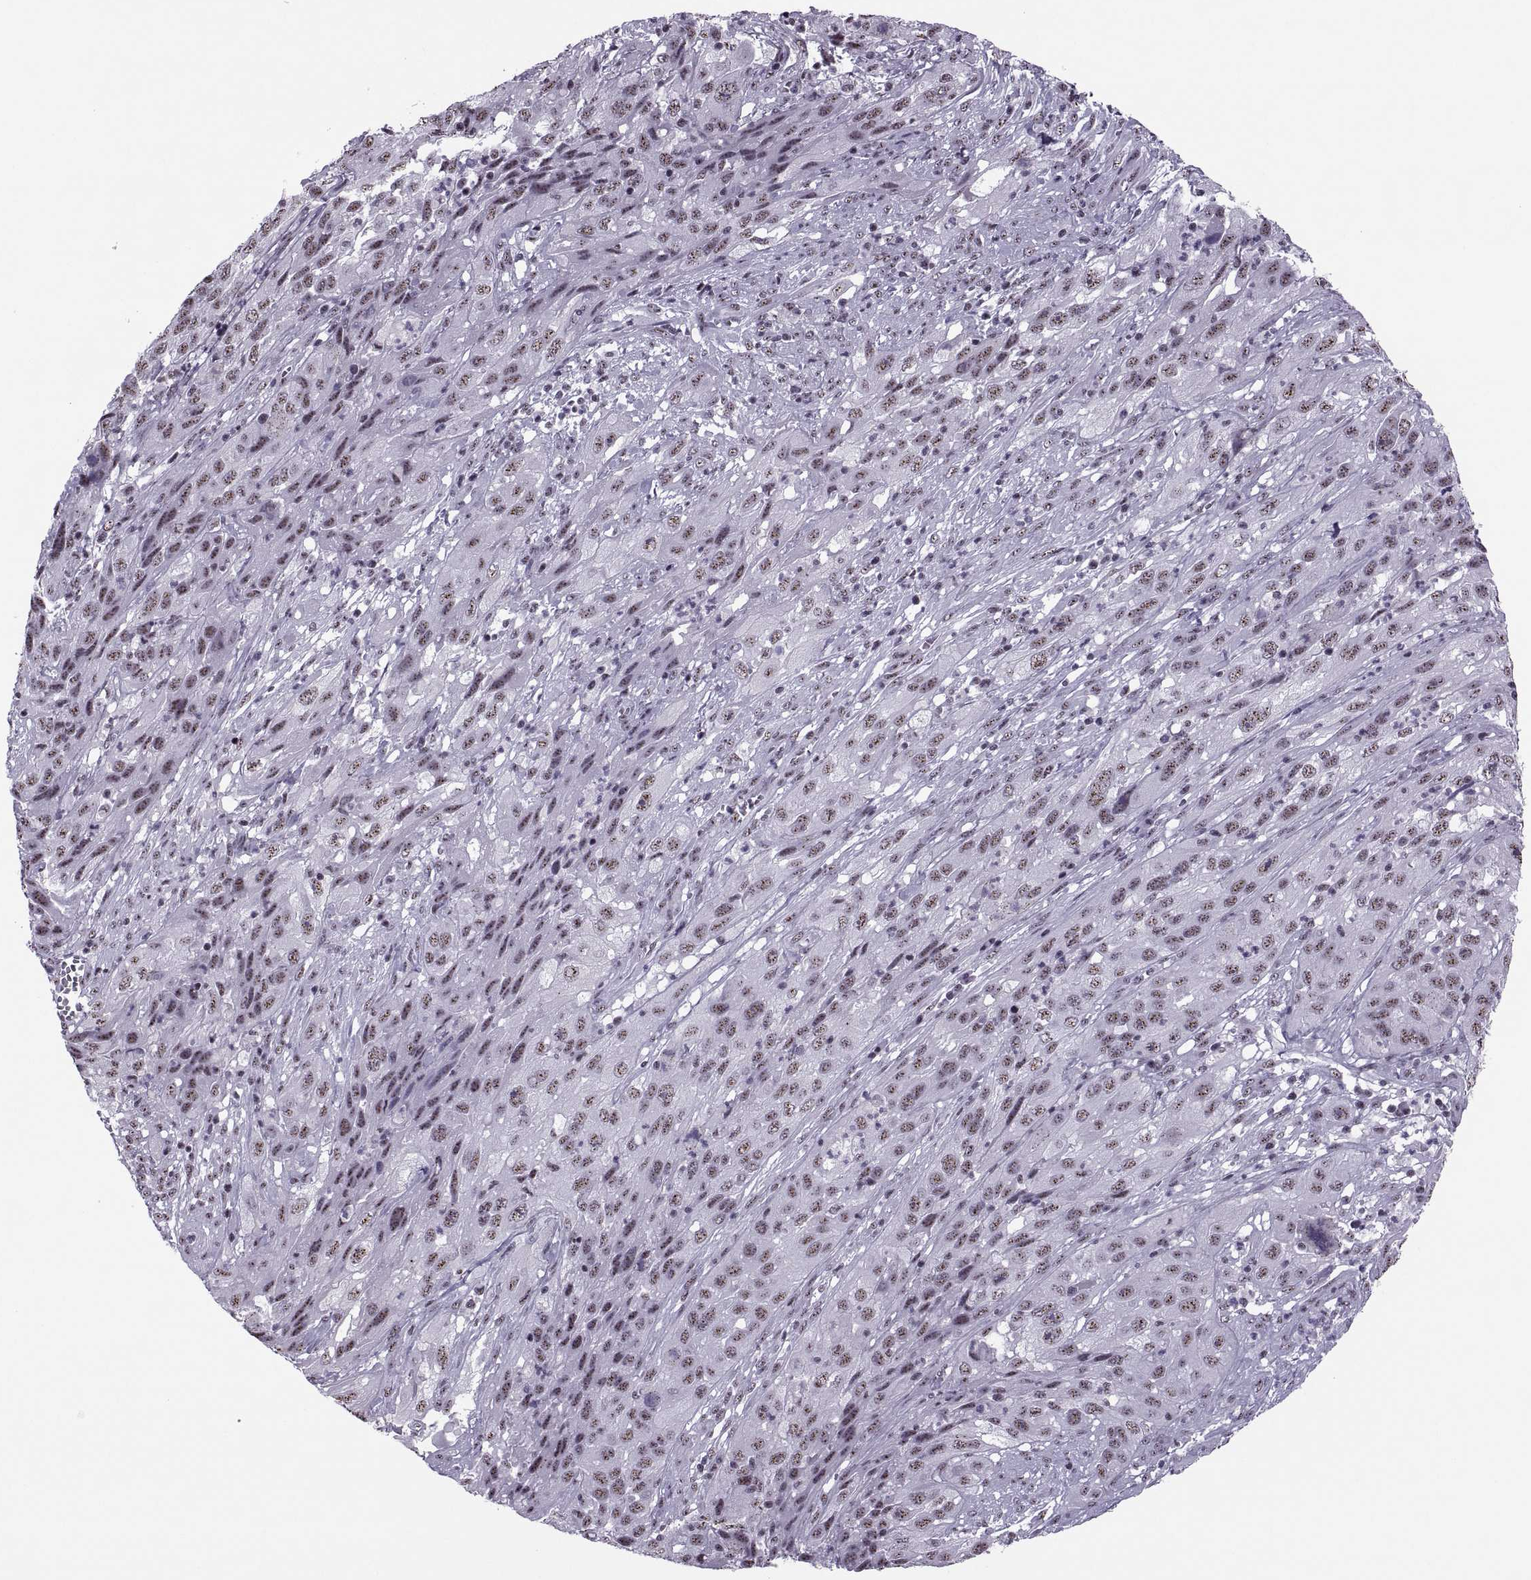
{"staining": {"intensity": "weak", "quantity": ">75%", "location": "nuclear"}, "tissue": "cervical cancer", "cell_type": "Tumor cells", "image_type": "cancer", "snomed": [{"axis": "morphology", "description": "Squamous cell carcinoma, NOS"}, {"axis": "topography", "description": "Cervix"}], "caption": "Human cervical cancer stained with a brown dye exhibits weak nuclear positive positivity in approximately >75% of tumor cells.", "gene": "MAGEA4", "patient": {"sex": "female", "age": 32}}